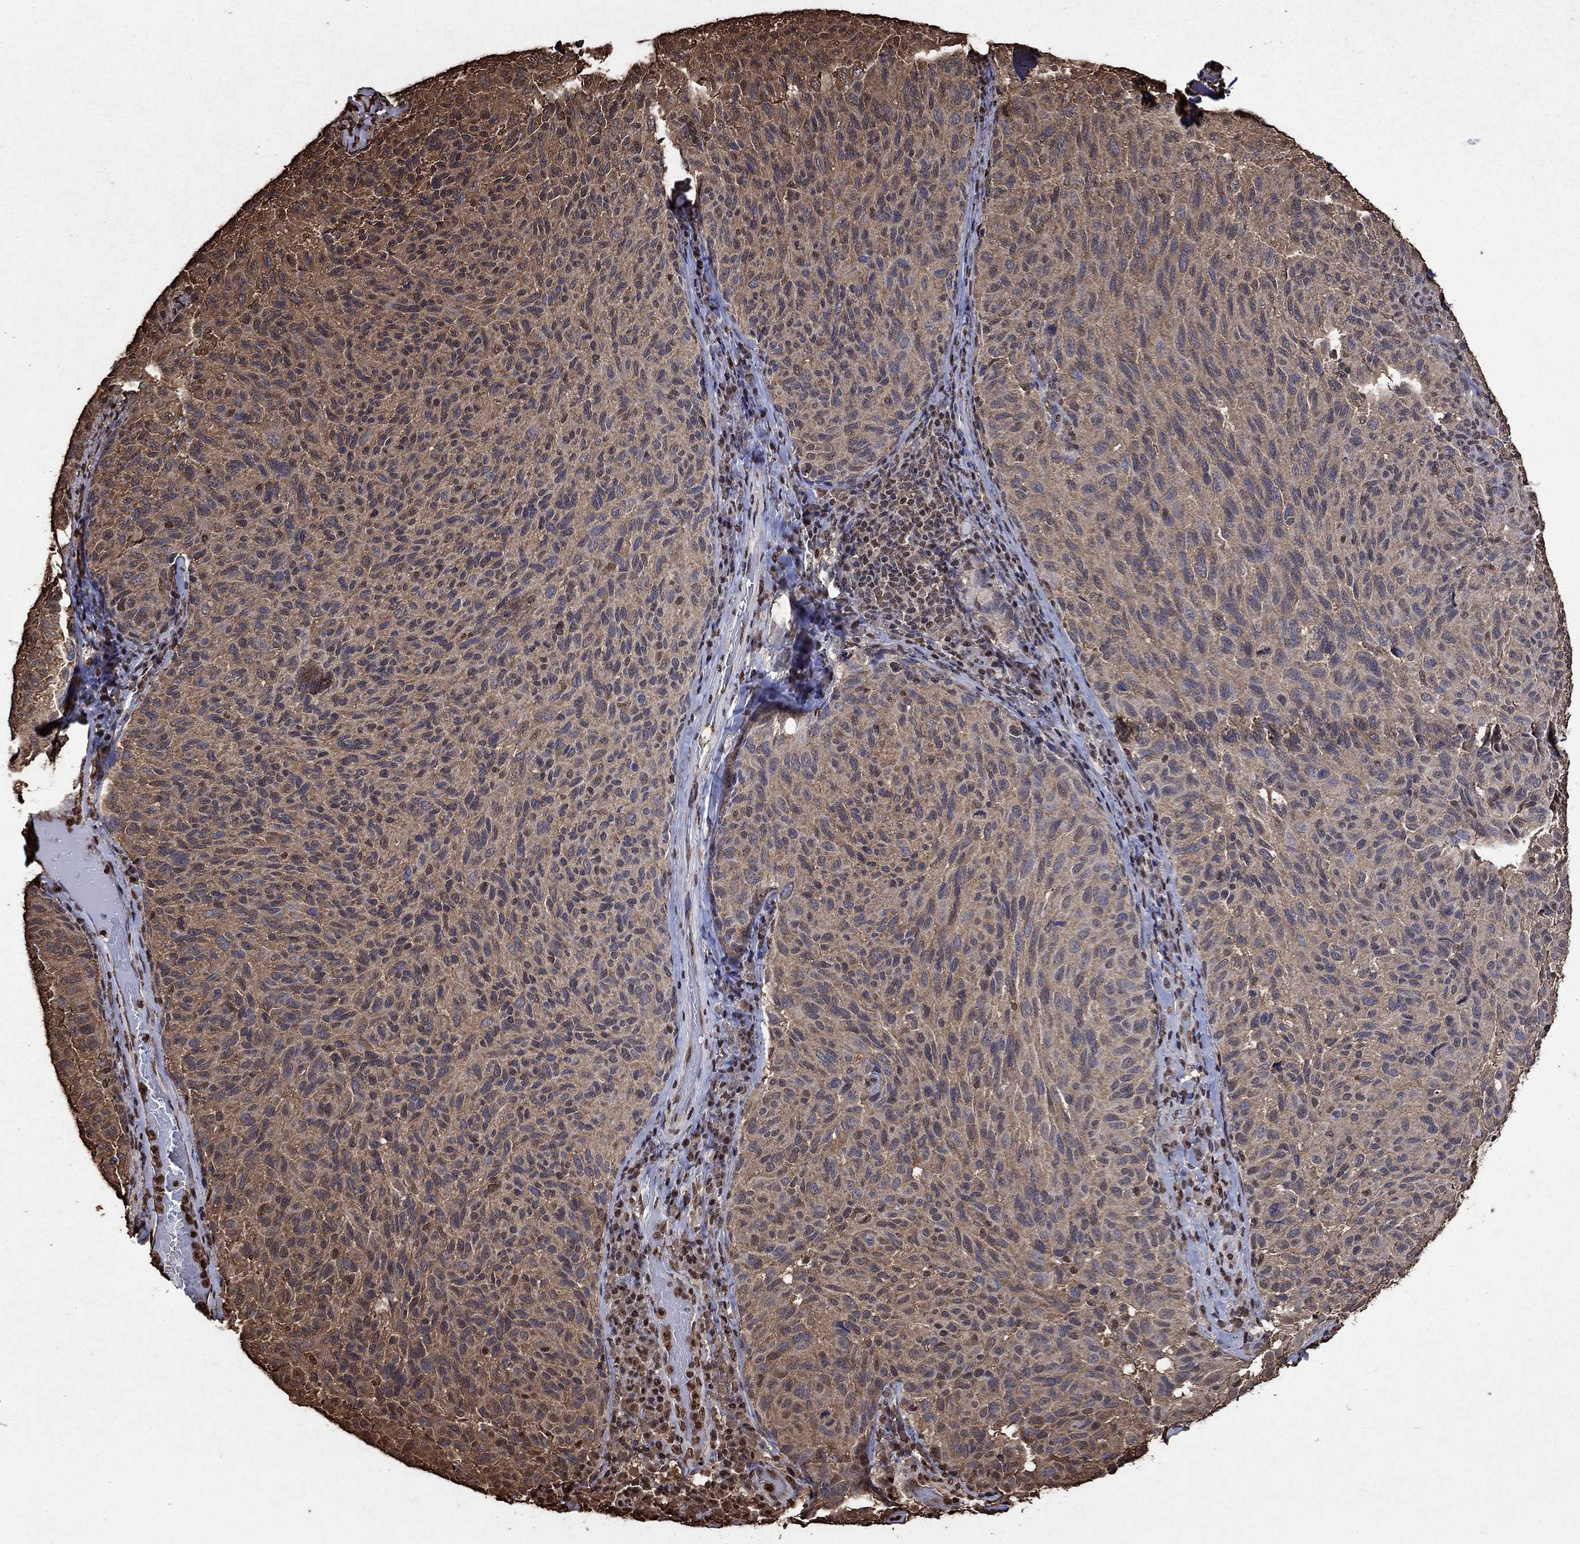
{"staining": {"intensity": "moderate", "quantity": "25%-75%", "location": "cytoplasmic/membranous"}, "tissue": "melanoma", "cell_type": "Tumor cells", "image_type": "cancer", "snomed": [{"axis": "morphology", "description": "Malignant melanoma, NOS"}, {"axis": "topography", "description": "Skin"}], "caption": "Immunohistochemistry (DAB) staining of human malignant melanoma exhibits moderate cytoplasmic/membranous protein positivity in approximately 25%-75% of tumor cells. Nuclei are stained in blue.", "gene": "GAPDH", "patient": {"sex": "female", "age": 73}}